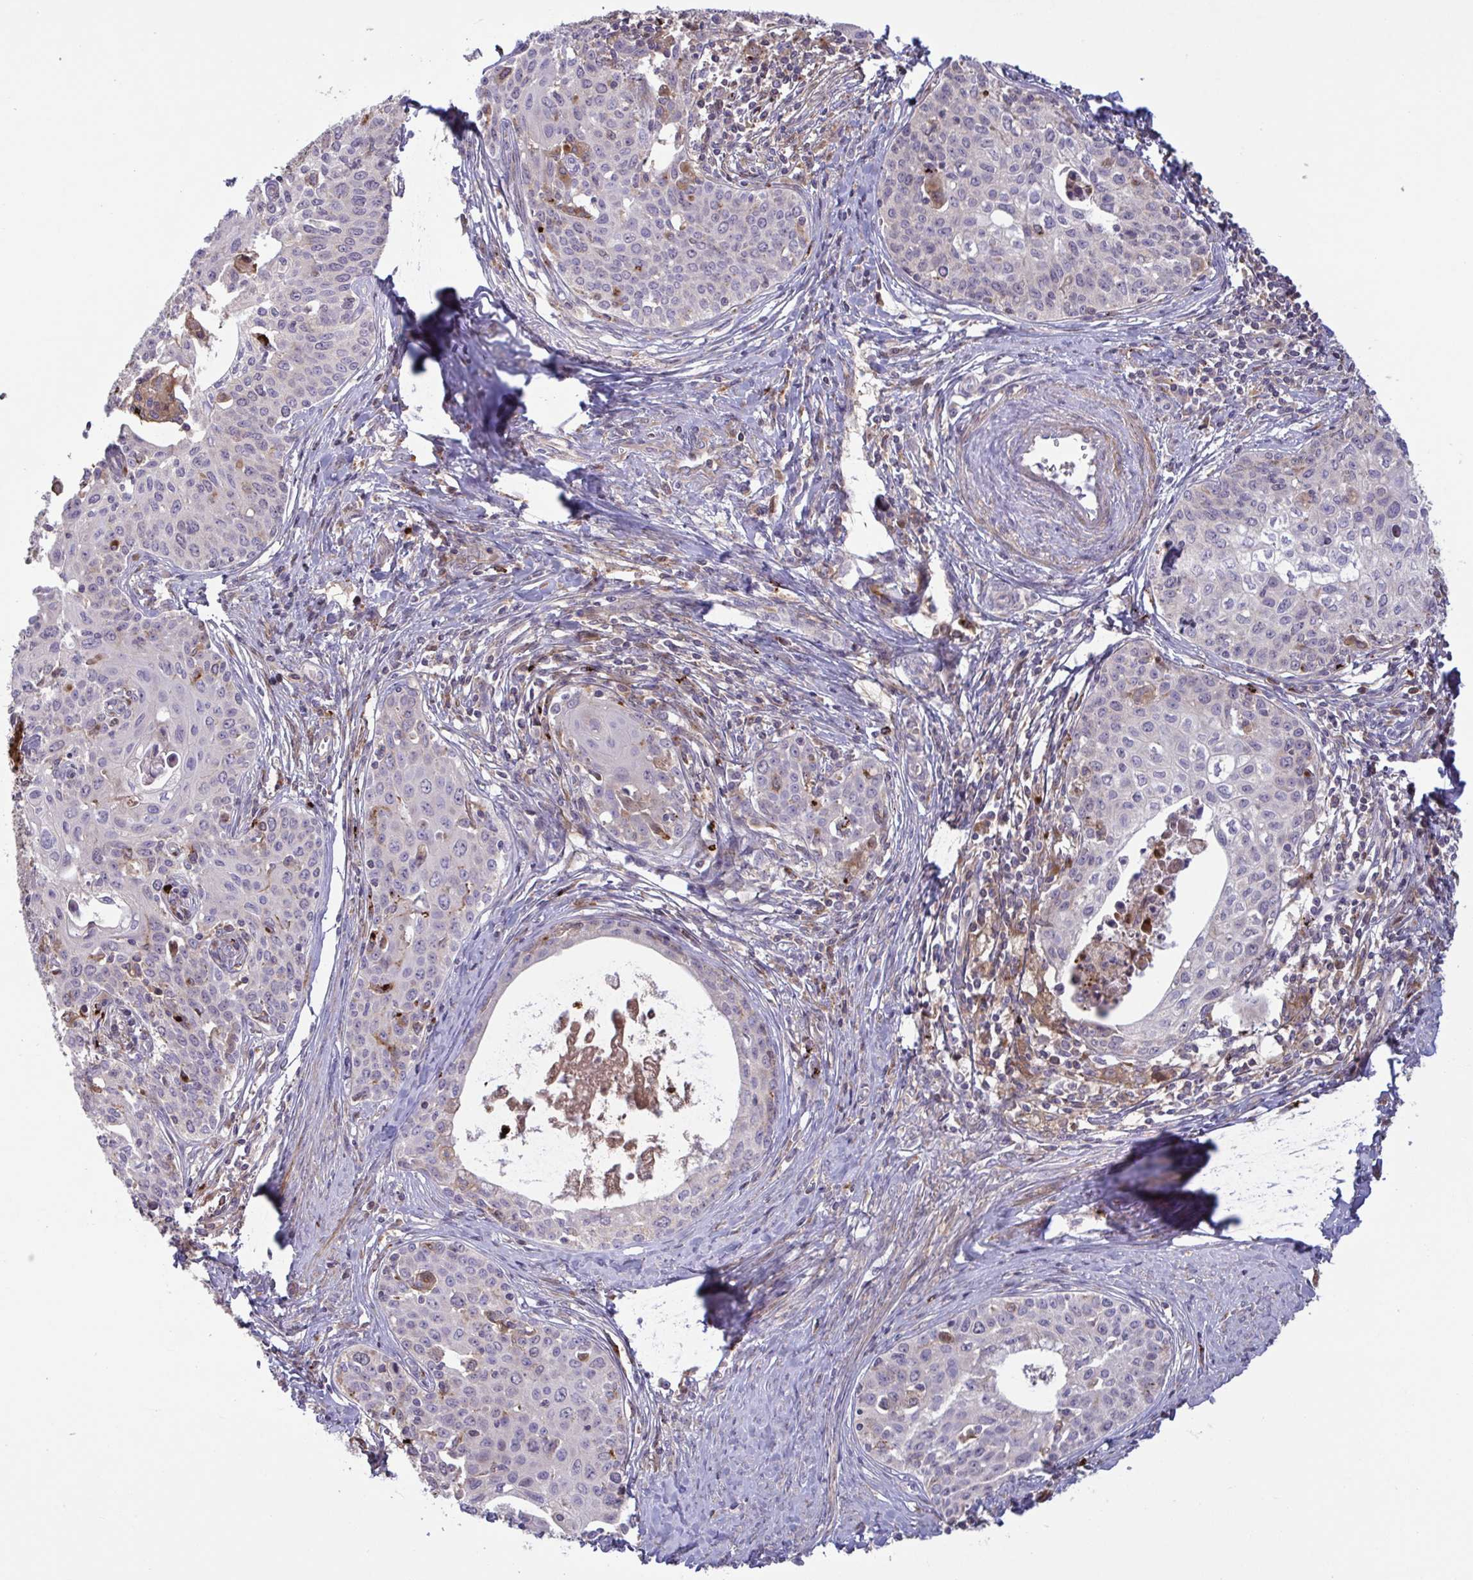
{"staining": {"intensity": "negative", "quantity": "none", "location": "none"}, "tissue": "cervical cancer", "cell_type": "Tumor cells", "image_type": "cancer", "snomed": [{"axis": "morphology", "description": "Squamous cell carcinoma, NOS"}, {"axis": "morphology", "description": "Adenocarcinoma, NOS"}, {"axis": "topography", "description": "Cervix"}], "caption": "Tumor cells are negative for protein expression in human cervical cancer. (Immunohistochemistry, brightfield microscopy, high magnification).", "gene": "IL1R1", "patient": {"sex": "female", "age": 52}}